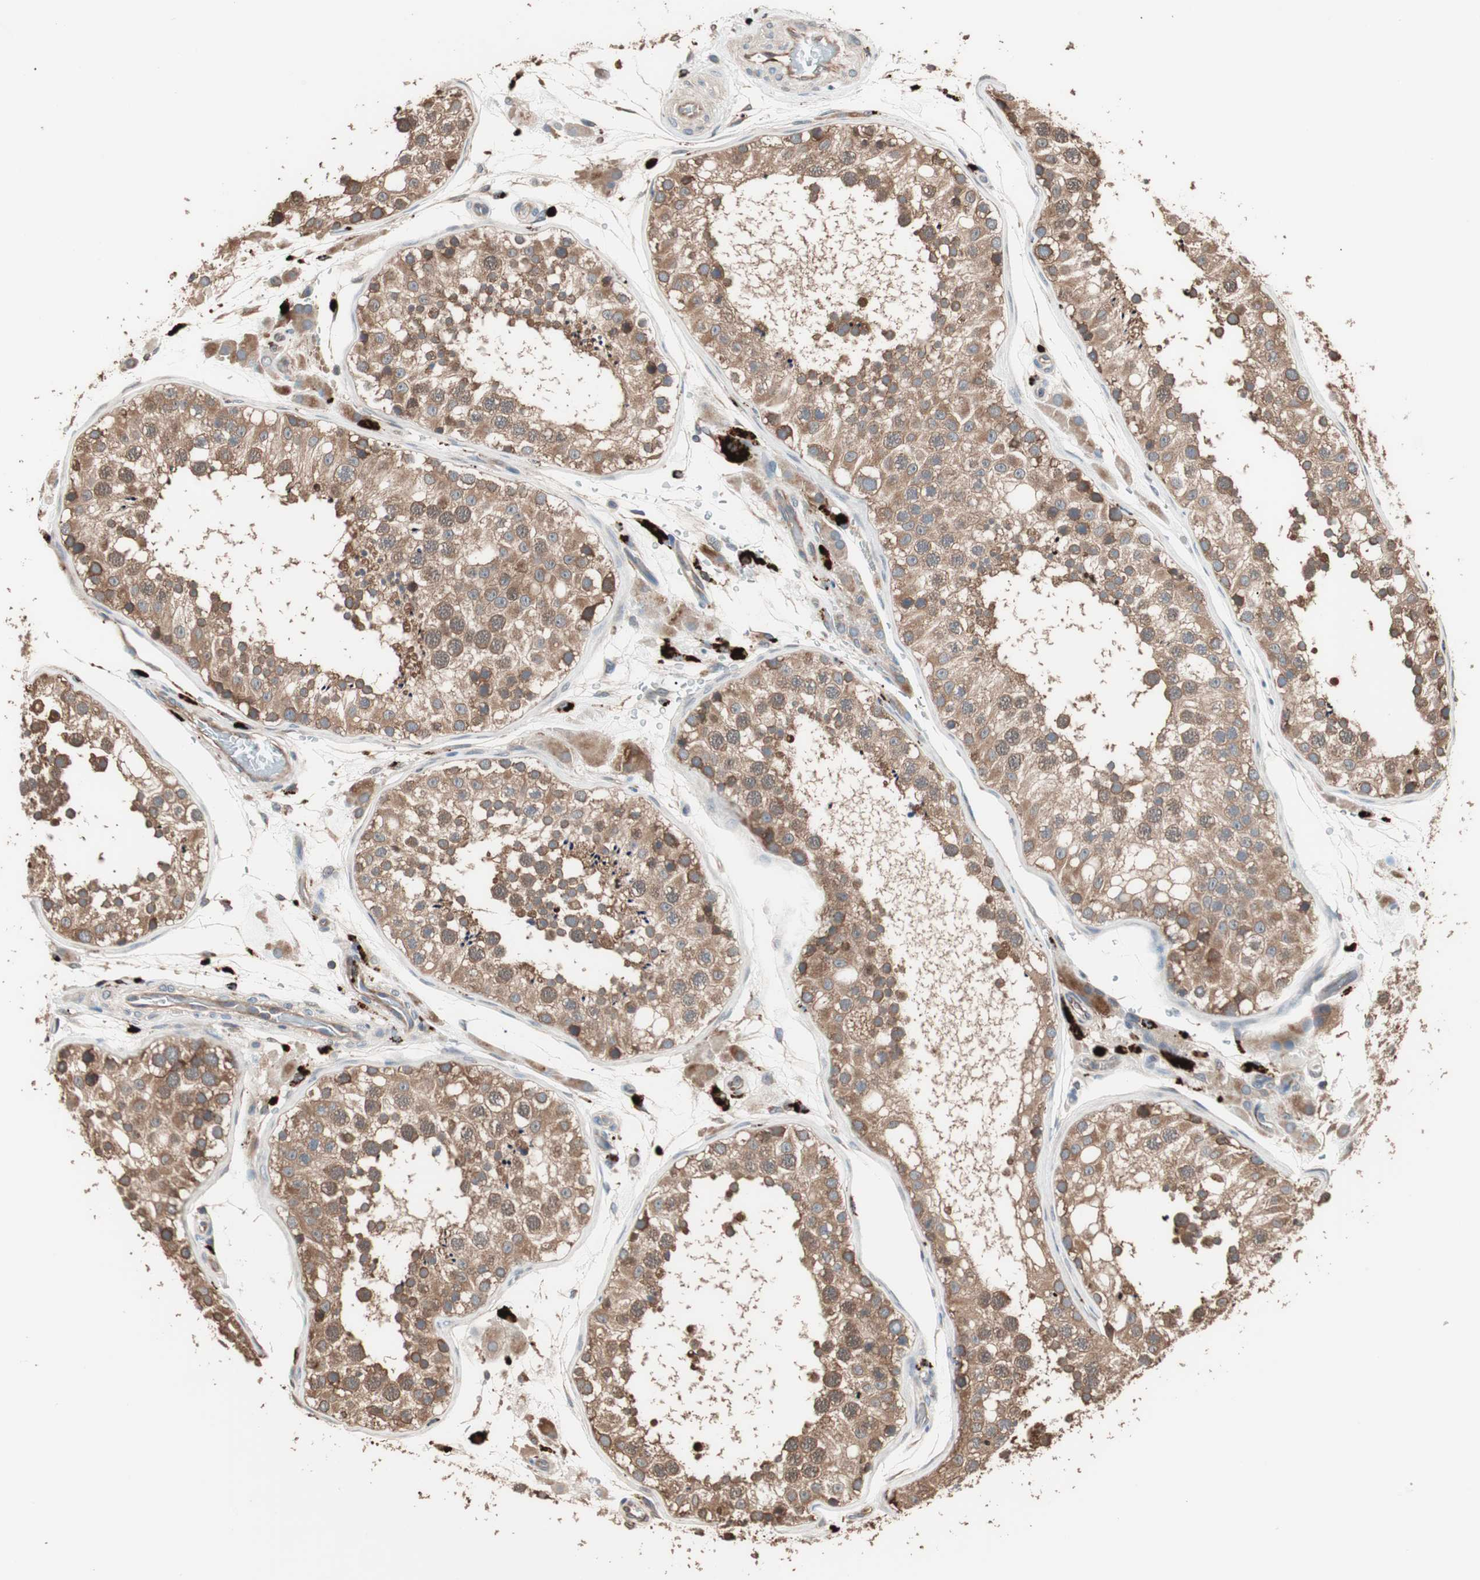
{"staining": {"intensity": "strong", "quantity": ">75%", "location": "cytoplasmic/membranous"}, "tissue": "testis", "cell_type": "Cells in seminiferous ducts", "image_type": "normal", "snomed": [{"axis": "morphology", "description": "Normal tissue, NOS"}, {"axis": "topography", "description": "Testis"}], "caption": "Testis stained with a brown dye shows strong cytoplasmic/membranous positive staining in approximately >75% of cells in seminiferous ducts.", "gene": "CCT3", "patient": {"sex": "male", "age": 26}}